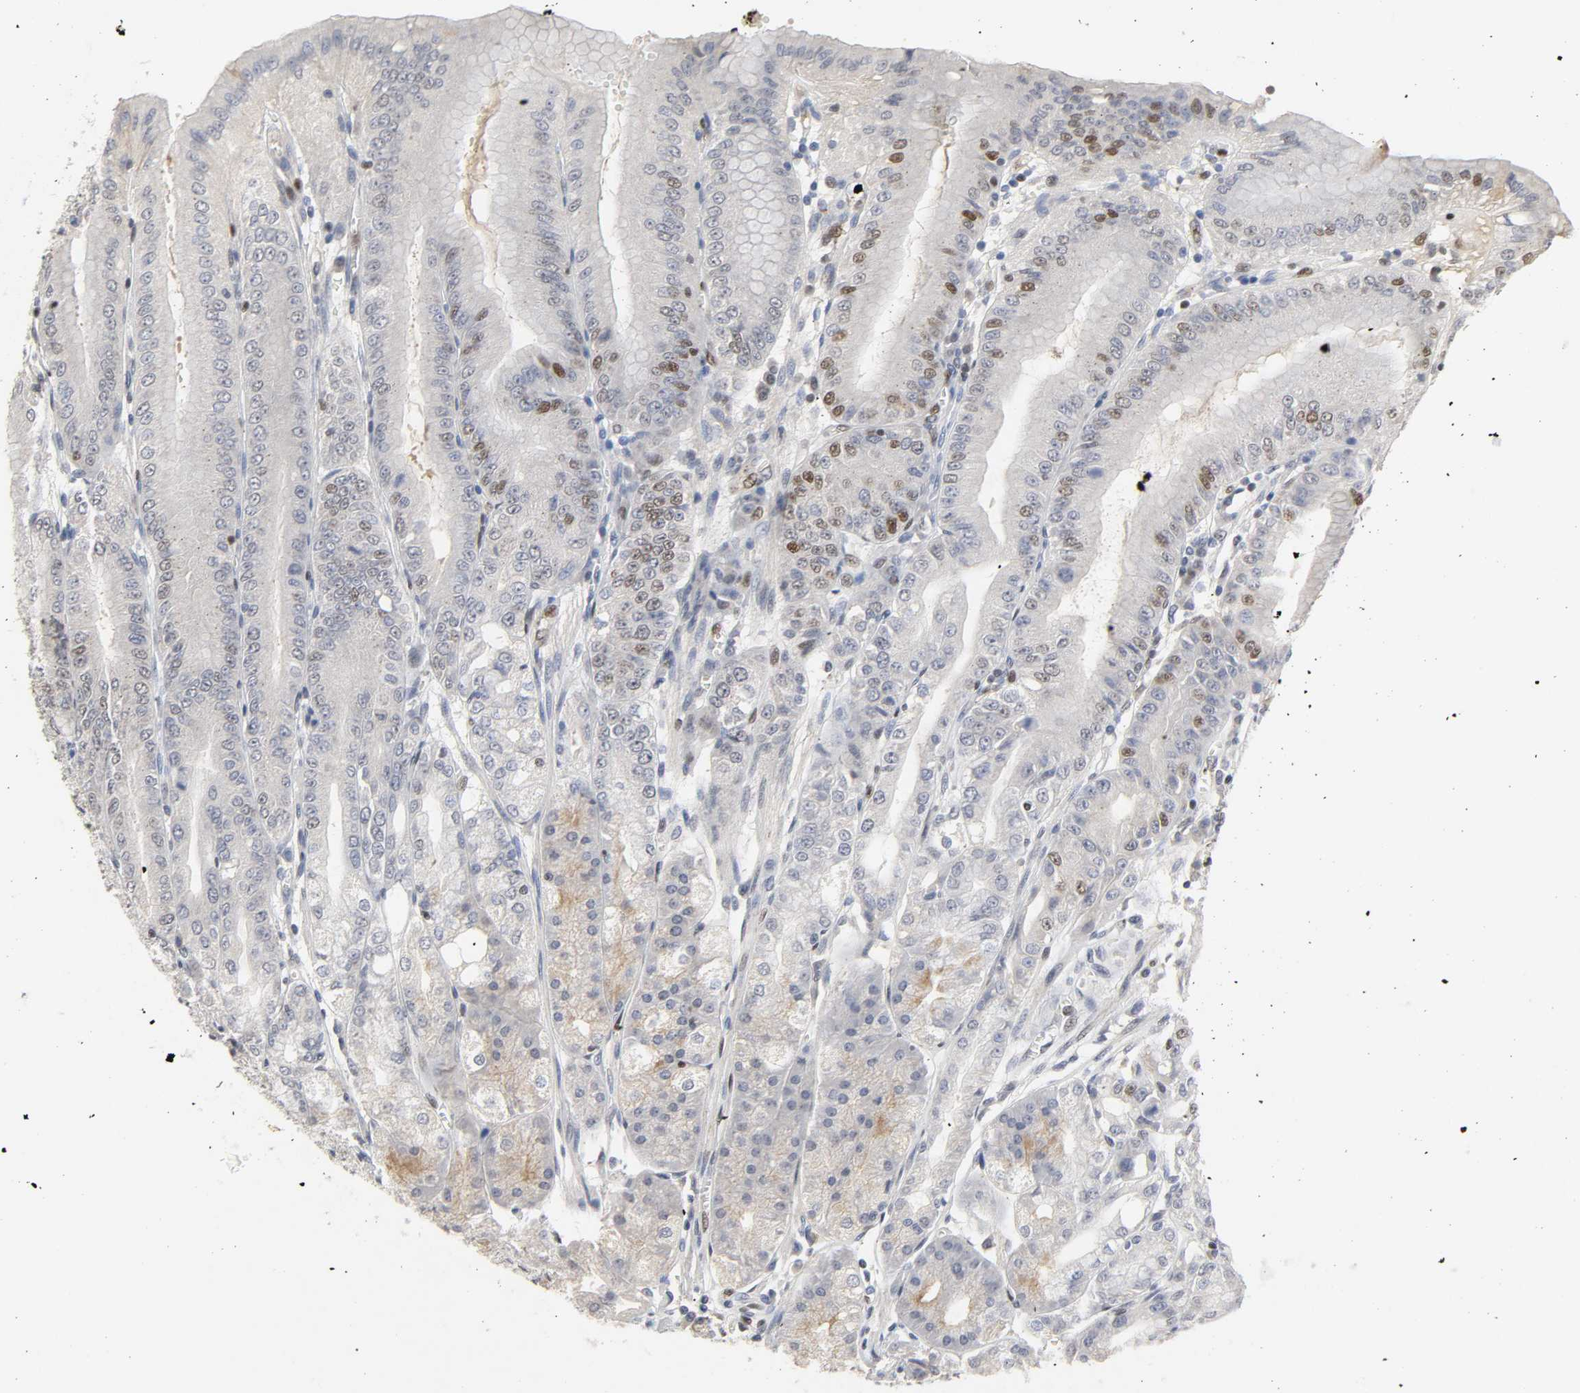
{"staining": {"intensity": "moderate", "quantity": "25%-75%", "location": "cytoplasmic/membranous,nuclear"}, "tissue": "stomach", "cell_type": "Glandular cells", "image_type": "normal", "snomed": [{"axis": "morphology", "description": "Normal tissue, NOS"}, {"axis": "topography", "description": "Stomach, lower"}], "caption": "Immunohistochemistry (IHC) image of unremarkable human stomach stained for a protein (brown), which demonstrates medium levels of moderate cytoplasmic/membranous,nuclear staining in about 25%-75% of glandular cells.", "gene": "NCOA6", "patient": {"sex": "male", "age": 71}}